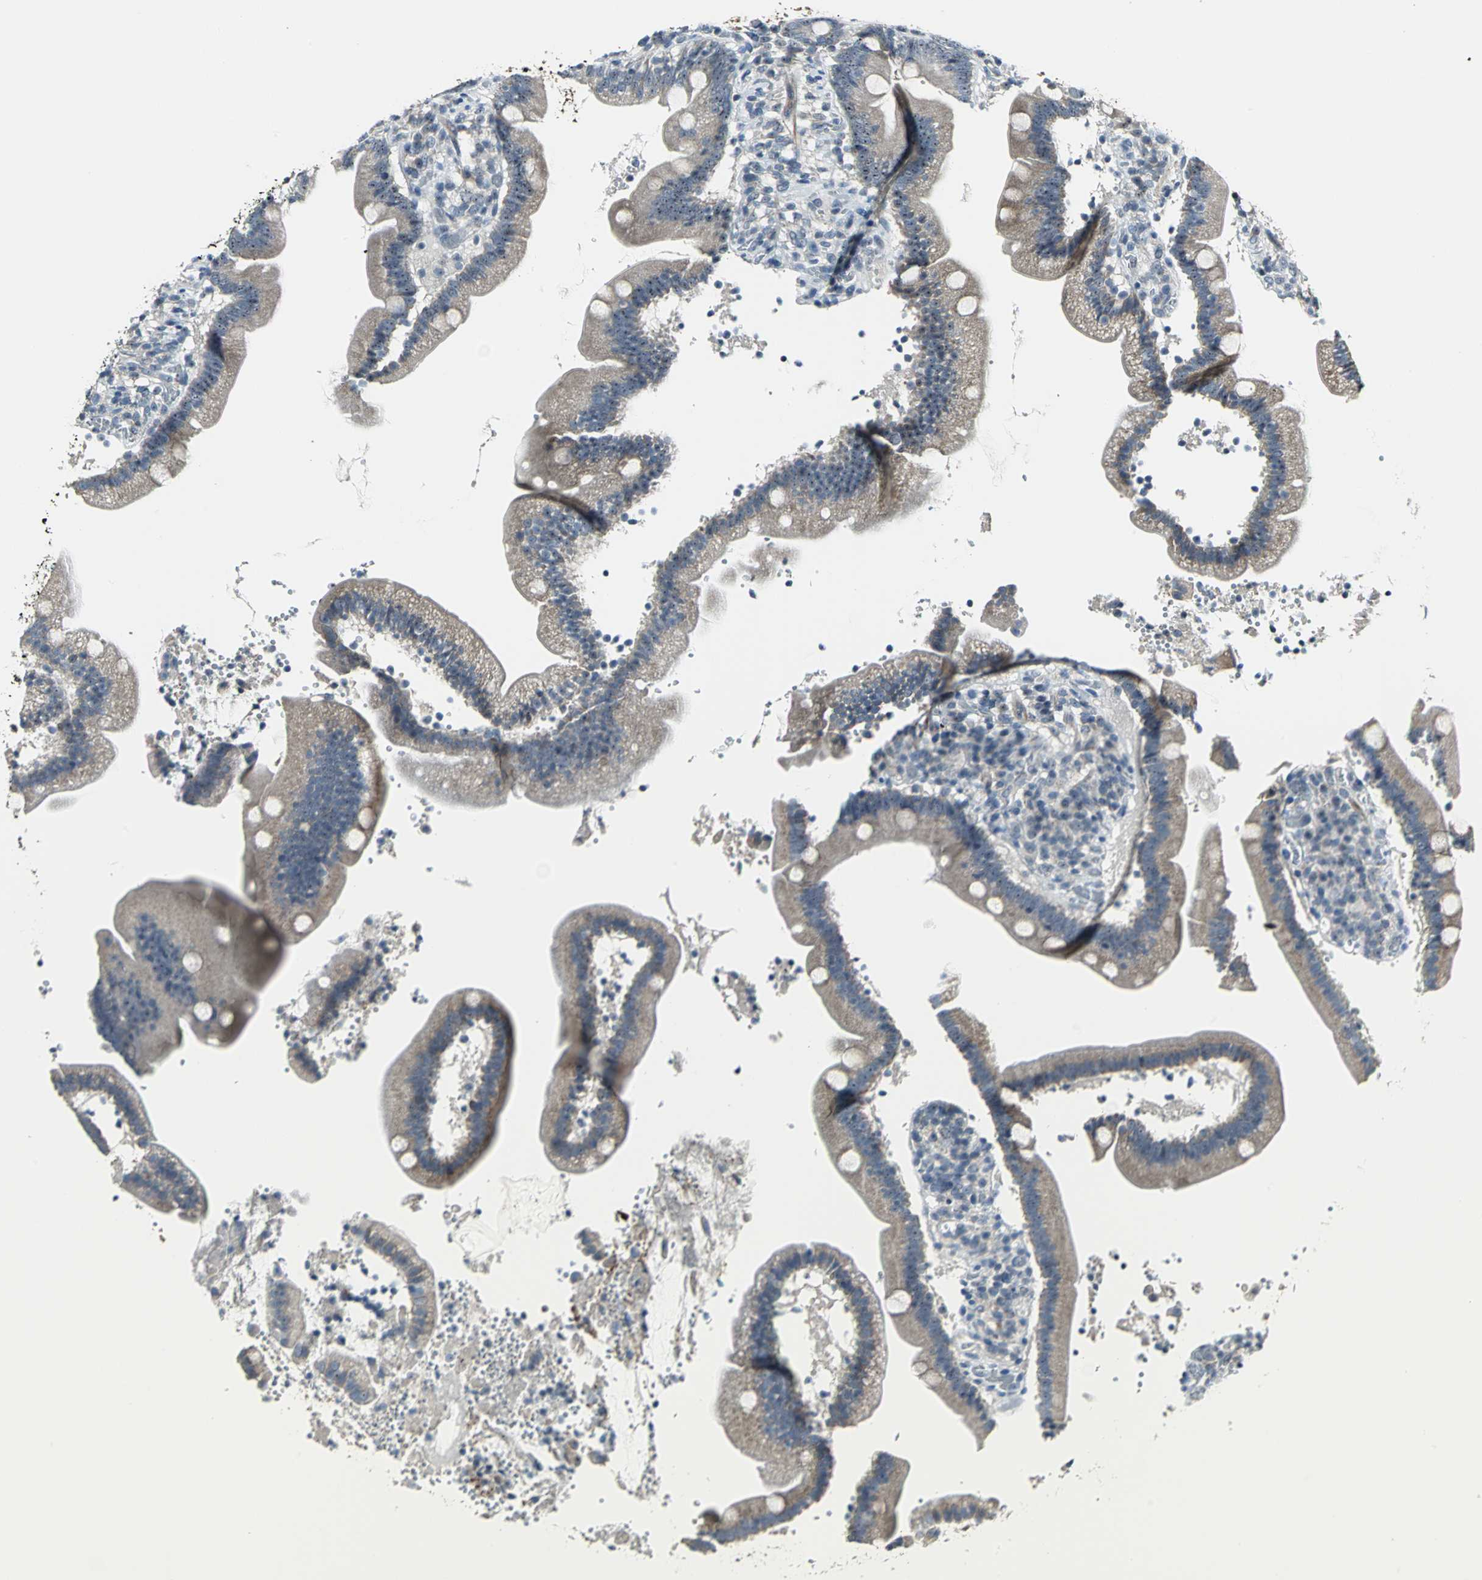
{"staining": {"intensity": "strong", "quantity": ">75%", "location": "nuclear"}, "tissue": "duodenum", "cell_type": "Glandular cells", "image_type": "normal", "snomed": [{"axis": "morphology", "description": "Normal tissue, NOS"}, {"axis": "topography", "description": "Duodenum"}], "caption": "Immunohistochemistry (IHC) (DAB) staining of normal human duodenum reveals strong nuclear protein staining in approximately >75% of glandular cells. (DAB = brown stain, brightfield microscopy at high magnification).", "gene": "MYBBP1A", "patient": {"sex": "male", "age": 66}}